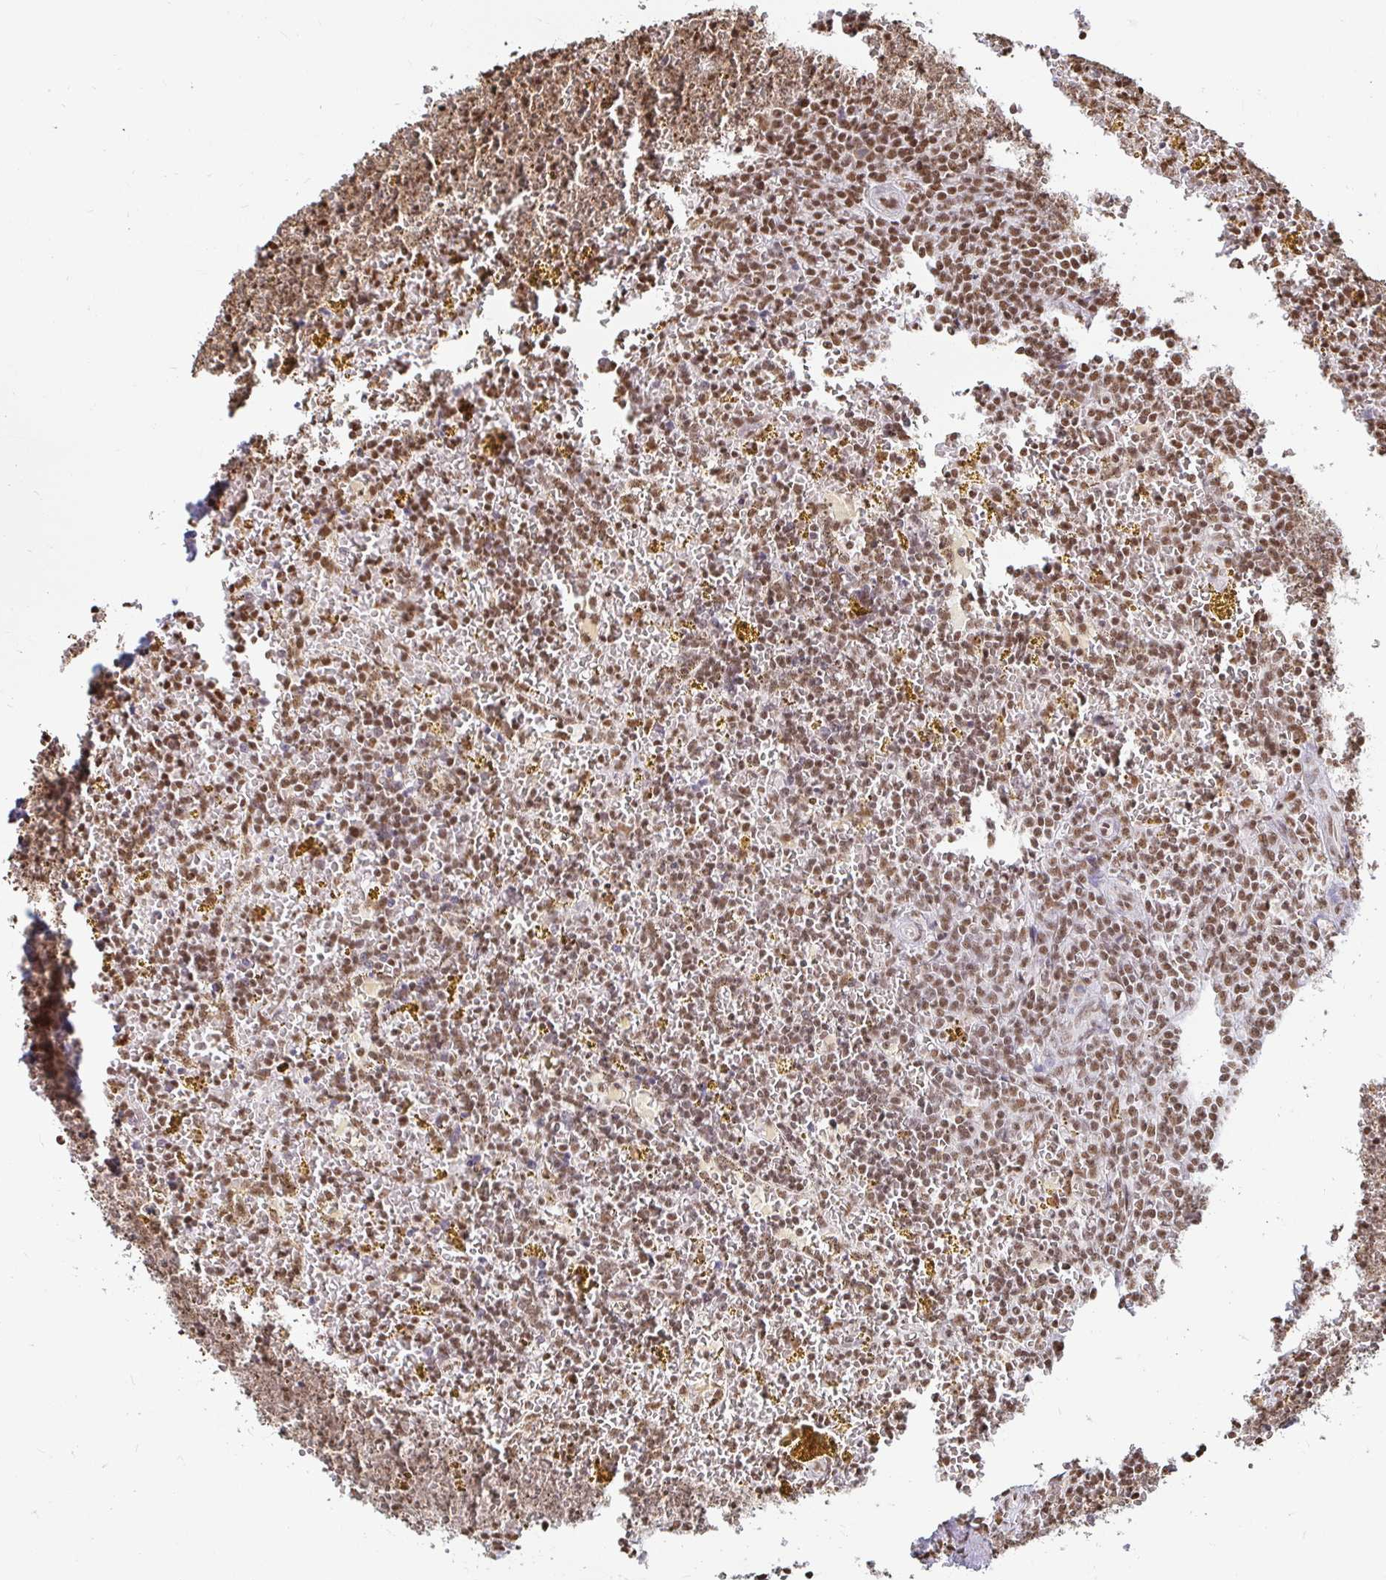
{"staining": {"intensity": "moderate", "quantity": ">75%", "location": "nuclear"}, "tissue": "lymphoma", "cell_type": "Tumor cells", "image_type": "cancer", "snomed": [{"axis": "morphology", "description": "Malignant lymphoma, non-Hodgkin's type, Low grade"}, {"axis": "topography", "description": "Spleen"}, {"axis": "topography", "description": "Lymph node"}], "caption": "Lymphoma stained with DAB immunohistochemistry shows medium levels of moderate nuclear expression in approximately >75% of tumor cells.", "gene": "HNRNPU", "patient": {"sex": "female", "age": 66}}